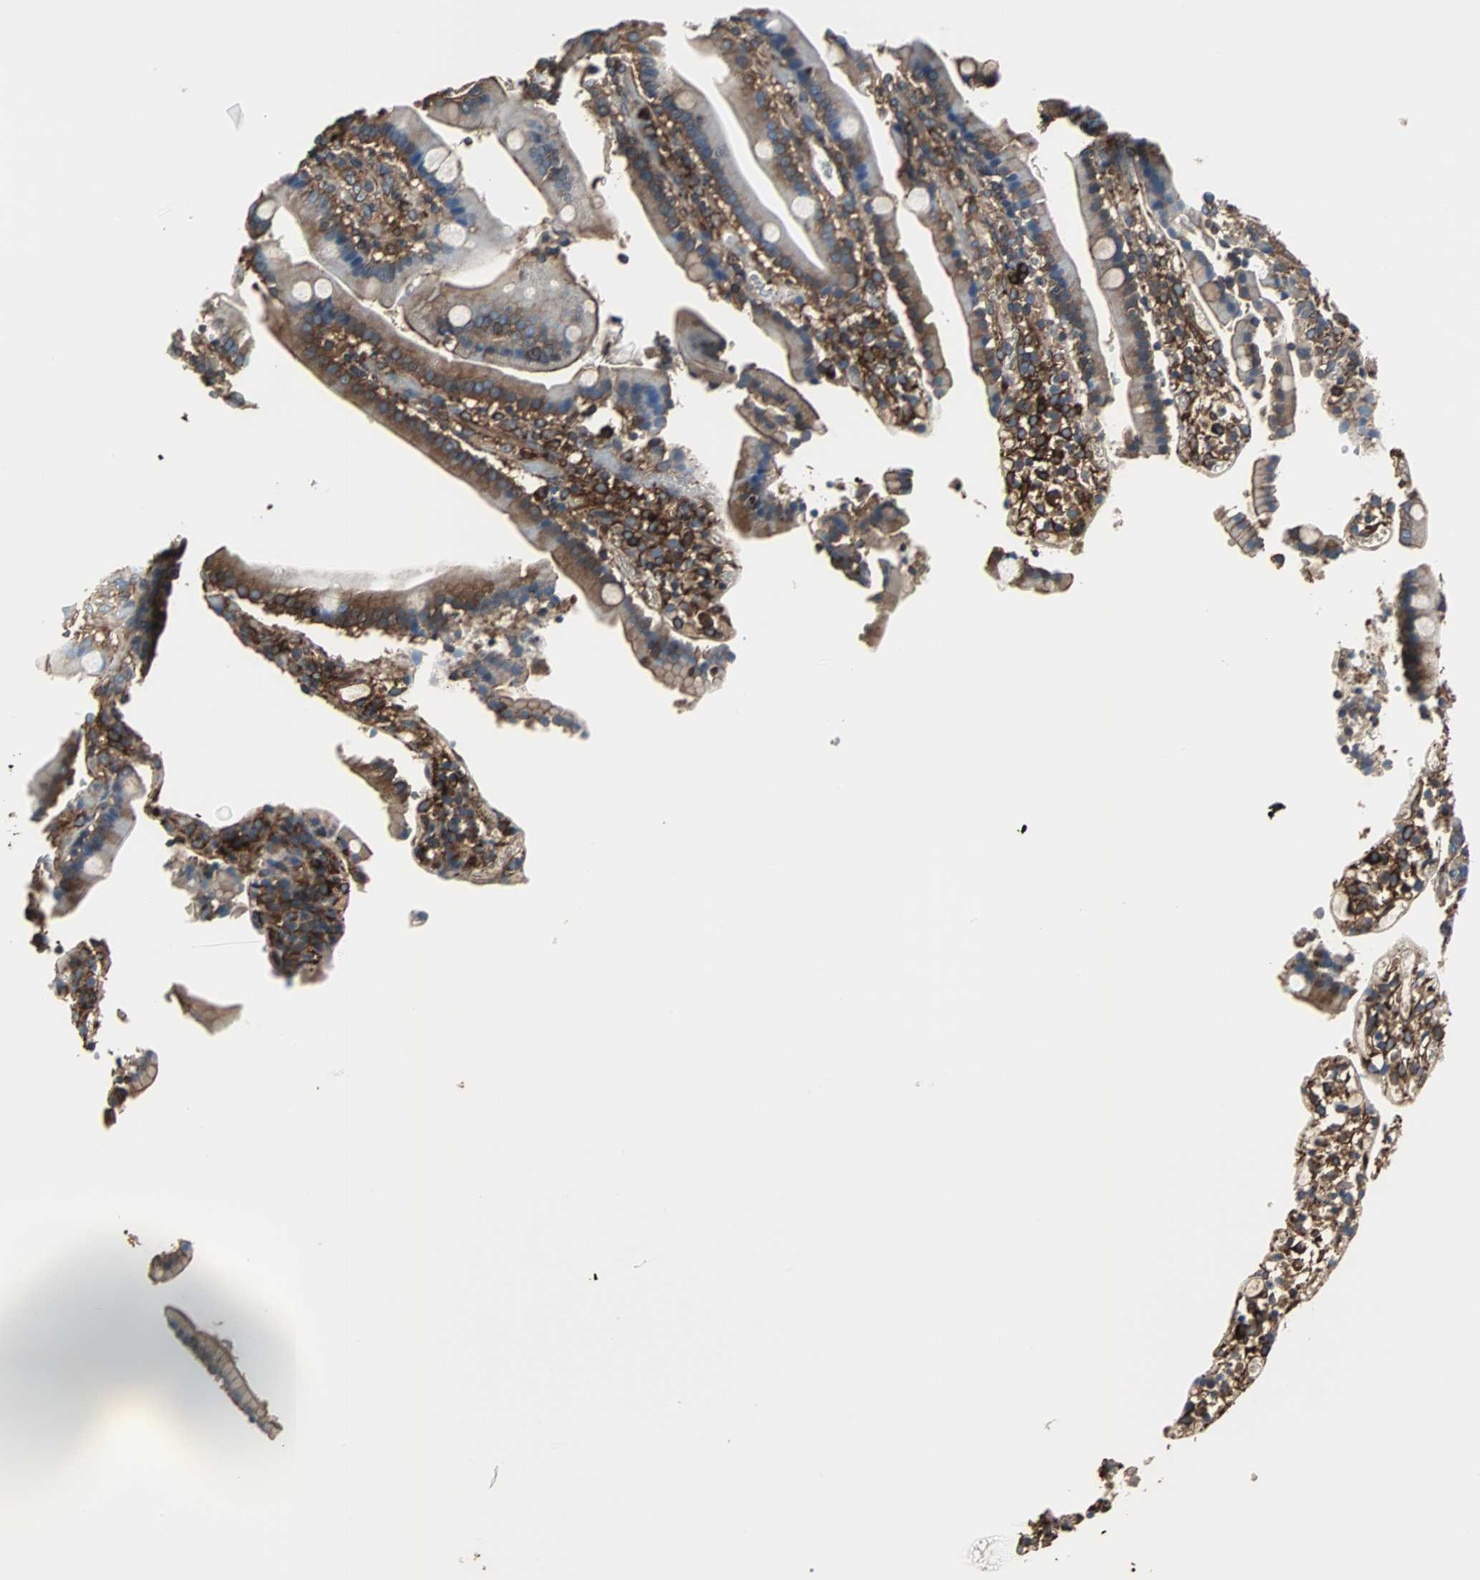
{"staining": {"intensity": "moderate", "quantity": ">75%", "location": "cytoplasmic/membranous"}, "tissue": "duodenum", "cell_type": "Glandular cells", "image_type": "normal", "snomed": [{"axis": "morphology", "description": "Normal tissue, NOS"}, {"axis": "topography", "description": "Duodenum"}], "caption": "Protein analysis of normal duodenum demonstrates moderate cytoplasmic/membranous expression in about >75% of glandular cells. Ihc stains the protein in brown and the nuclei are stained blue.", "gene": "ACTN1", "patient": {"sex": "female", "age": 53}}